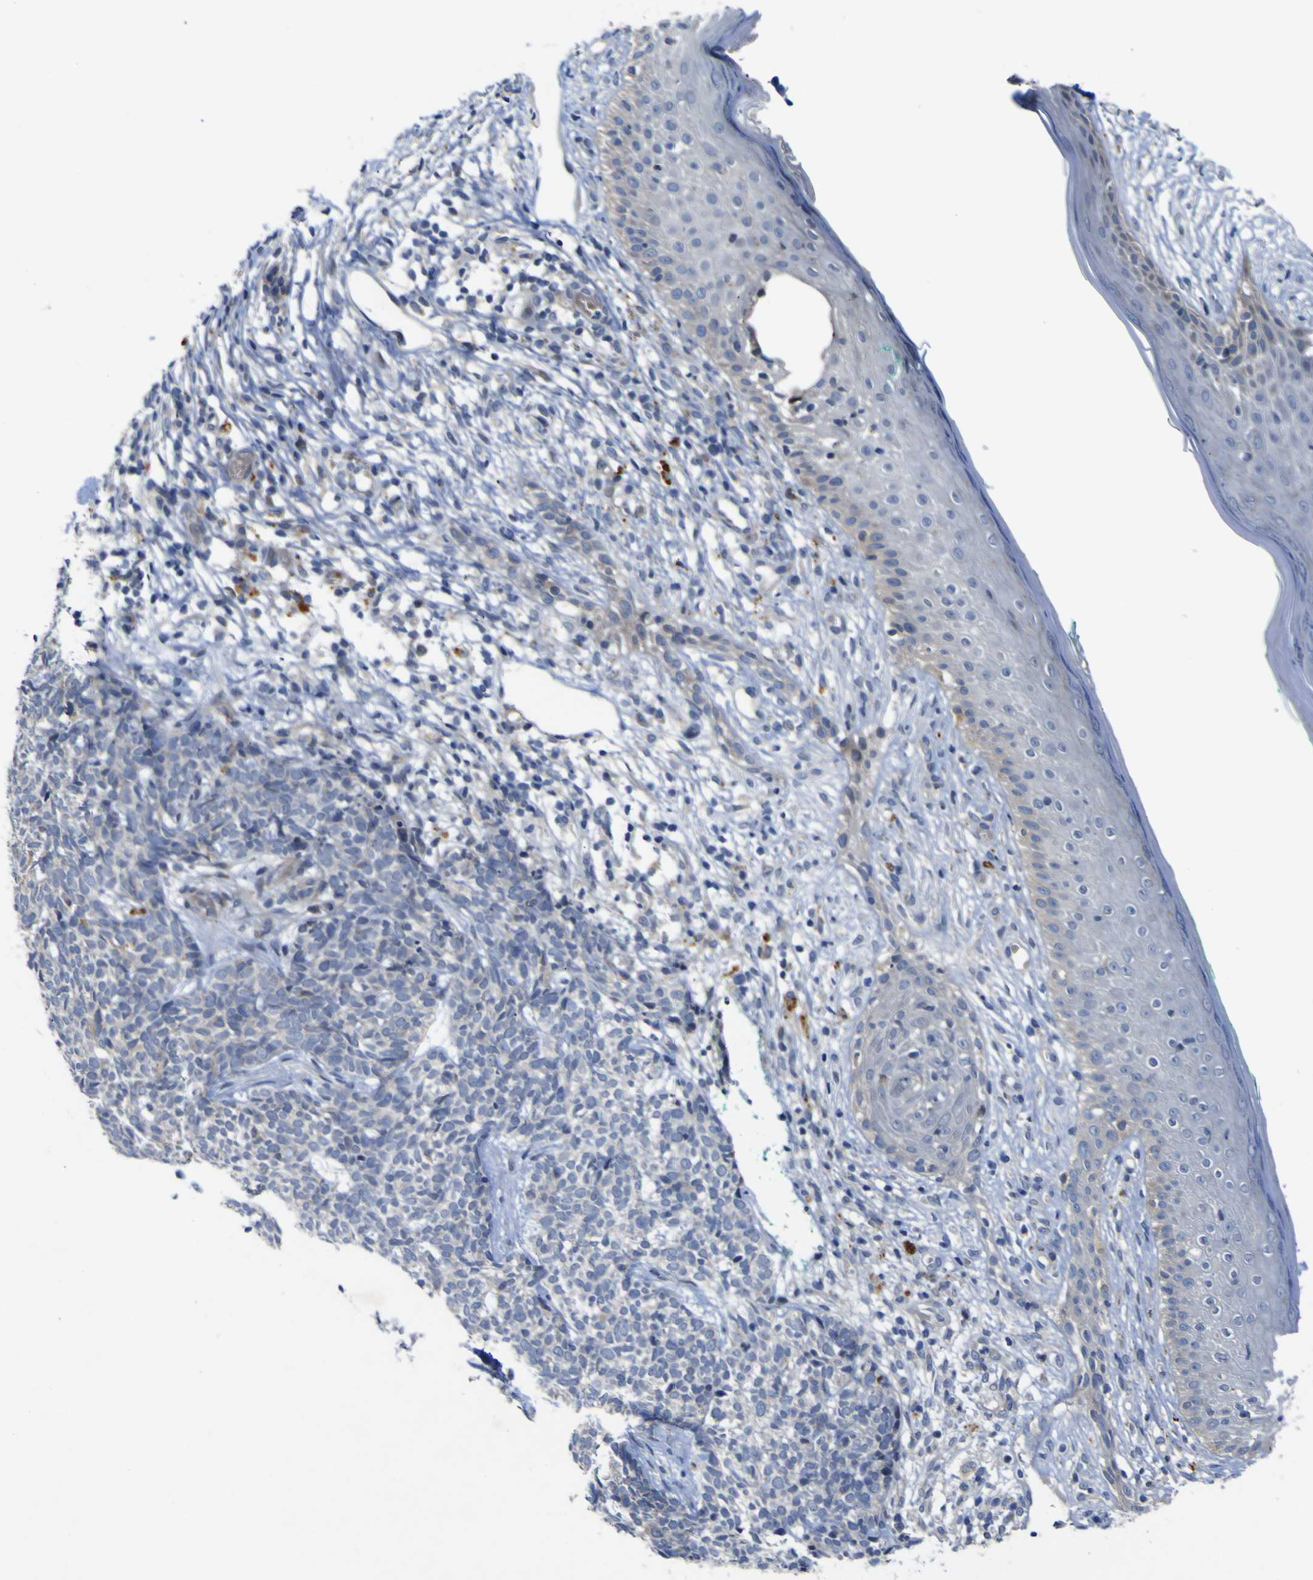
{"staining": {"intensity": "negative", "quantity": "none", "location": "none"}, "tissue": "skin cancer", "cell_type": "Tumor cells", "image_type": "cancer", "snomed": [{"axis": "morphology", "description": "Basal cell carcinoma"}, {"axis": "topography", "description": "Skin"}], "caption": "Protein analysis of basal cell carcinoma (skin) demonstrates no significant positivity in tumor cells.", "gene": "NAV1", "patient": {"sex": "female", "age": 84}}